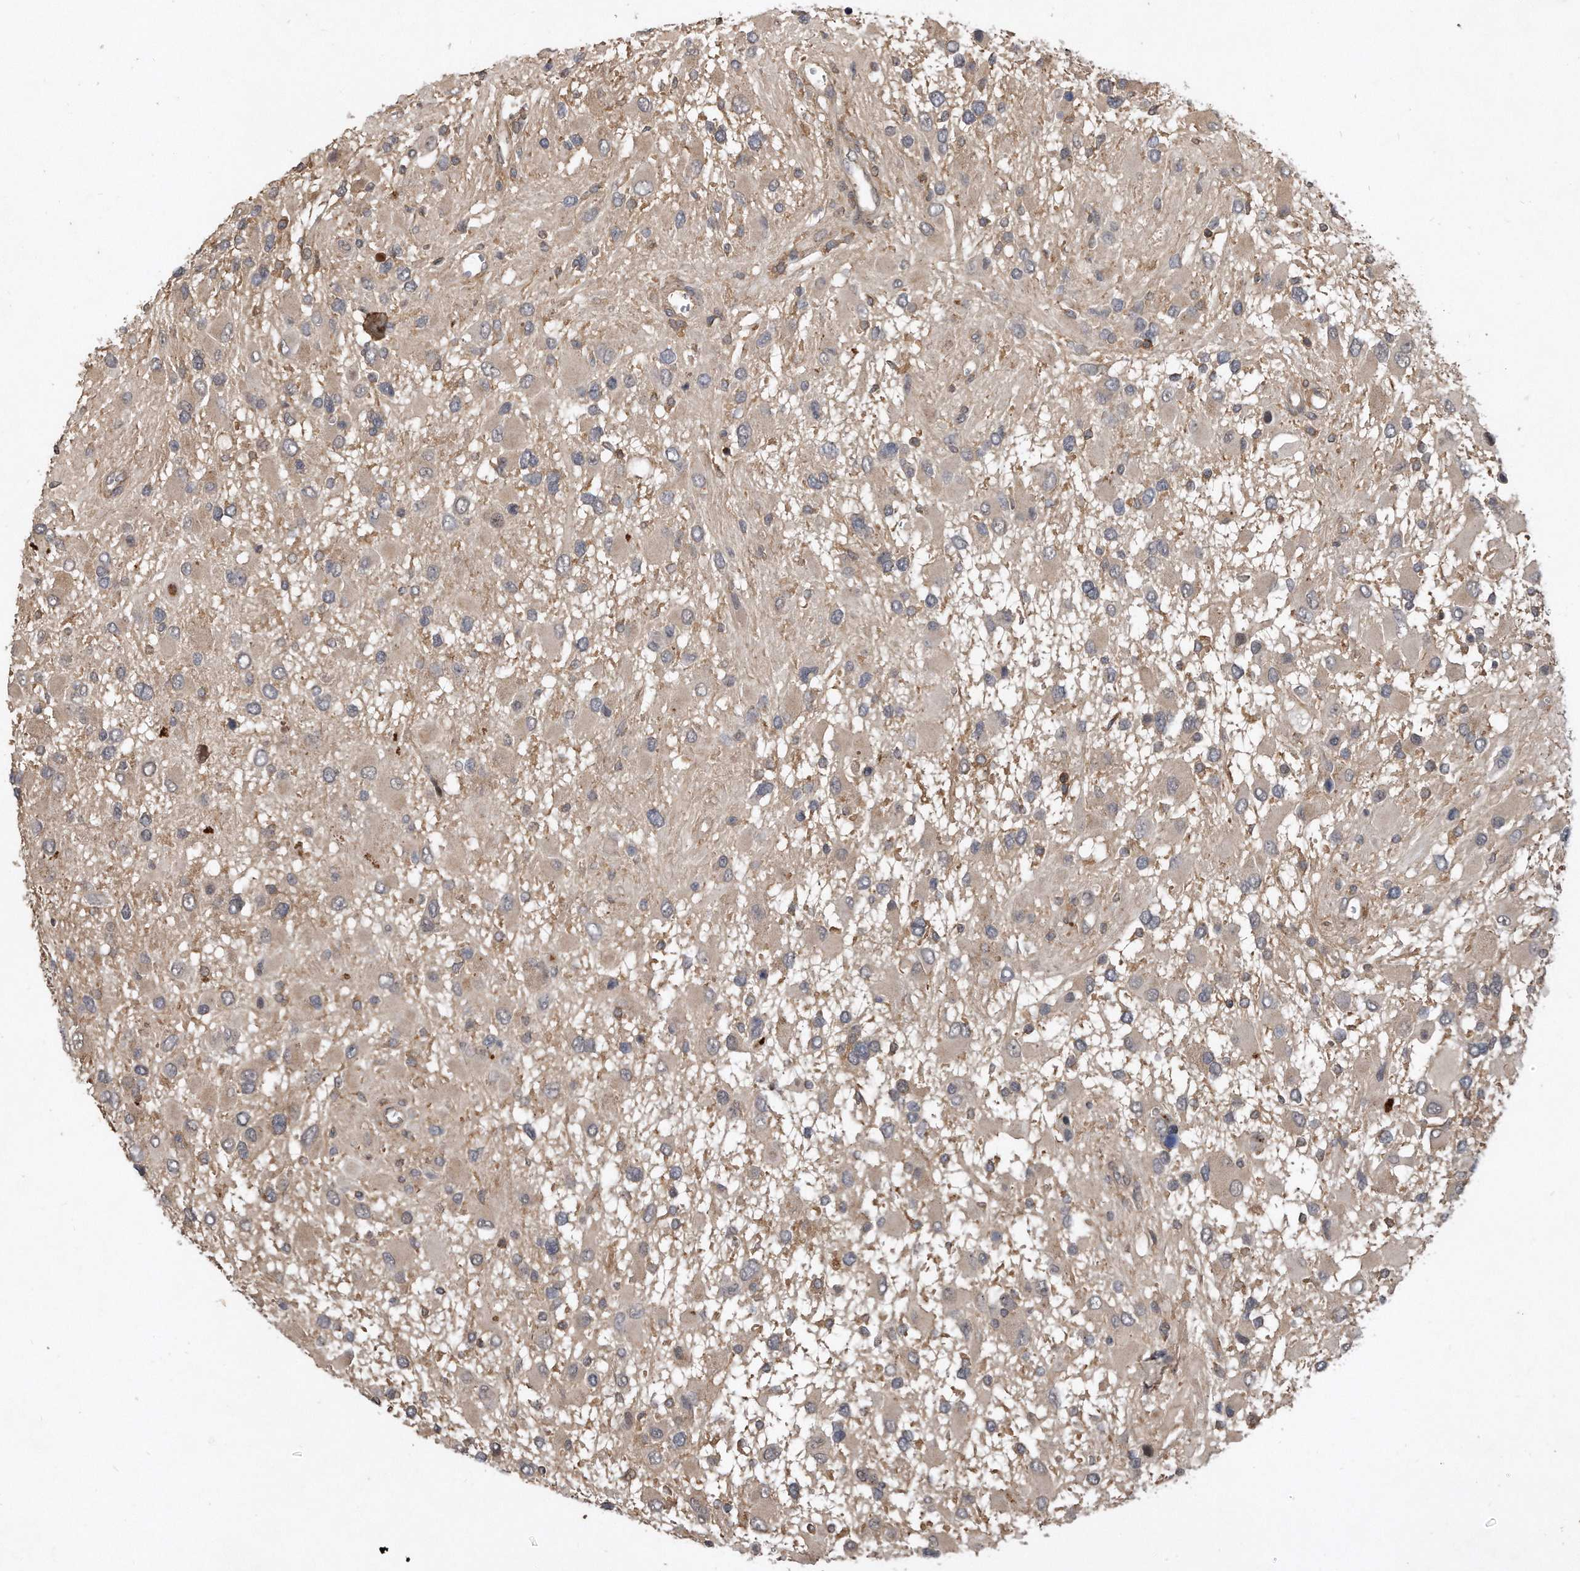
{"staining": {"intensity": "weak", "quantity": "<25%", "location": "cytoplasmic/membranous"}, "tissue": "glioma", "cell_type": "Tumor cells", "image_type": "cancer", "snomed": [{"axis": "morphology", "description": "Glioma, malignant, High grade"}, {"axis": "topography", "description": "Brain"}], "caption": "Tumor cells show no significant positivity in glioma.", "gene": "PGBD2", "patient": {"sex": "male", "age": 53}}